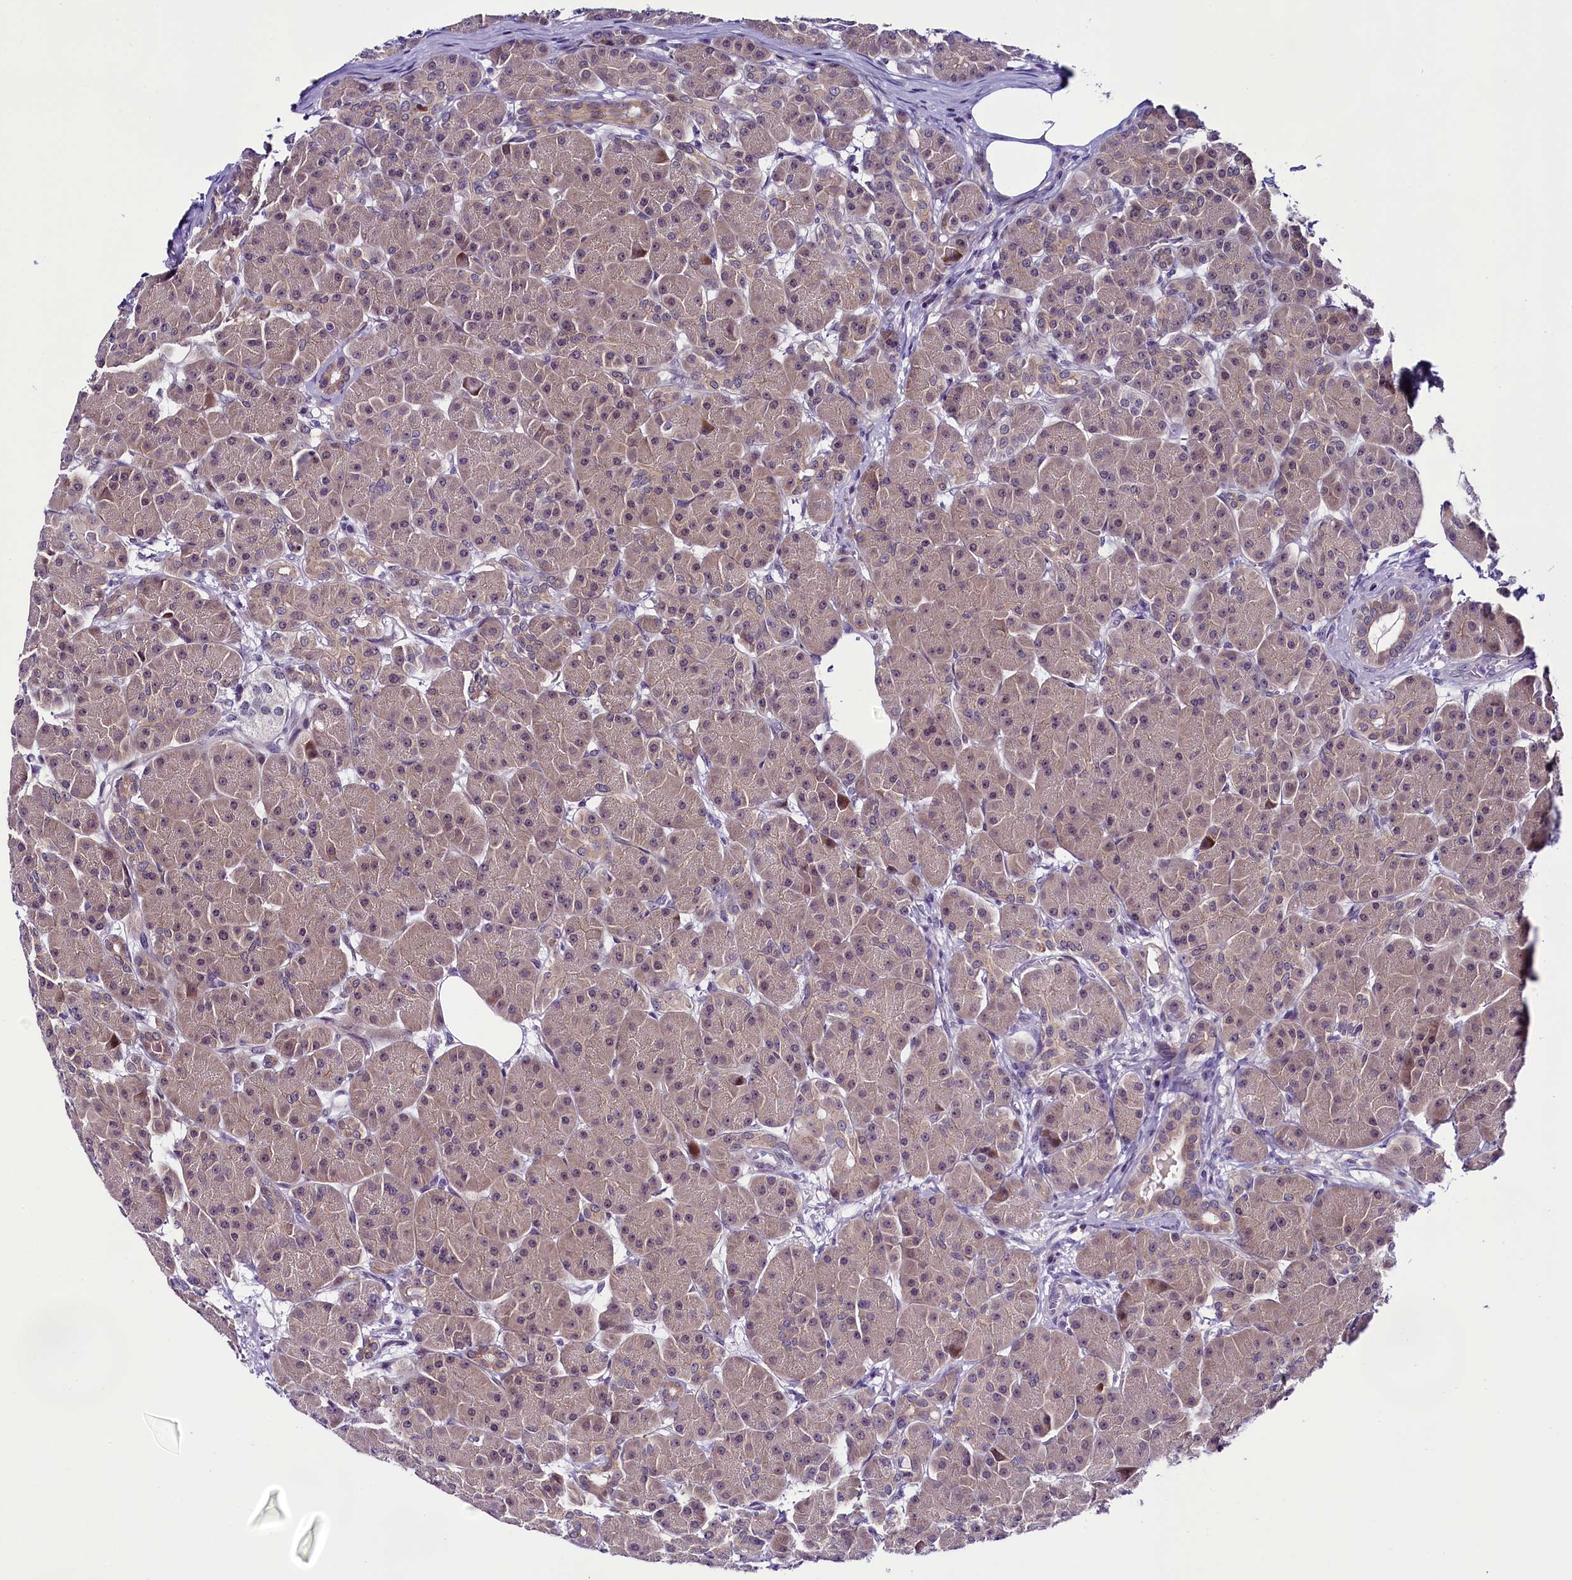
{"staining": {"intensity": "weak", "quantity": ">75%", "location": "cytoplasmic/membranous,nuclear"}, "tissue": "pancreas", "cell_type": "Exocrine glandular cells", "image_type": "normal", "snomed": [{"axis": "morphology", "description": "Normal tissue, NOS"}, {"axis": "topography", "description": "Pancreas"}], "caption": "A photomicrograph showing weak cytoplasmic/membranous,nuclear expression in approximately >75% of exocrine glandular cells in unremarkable pancreas, as visualized by brown immunohistochemical staining.", "gene": "CCDC106", "patient": {"sex": "male", "age": 63}}